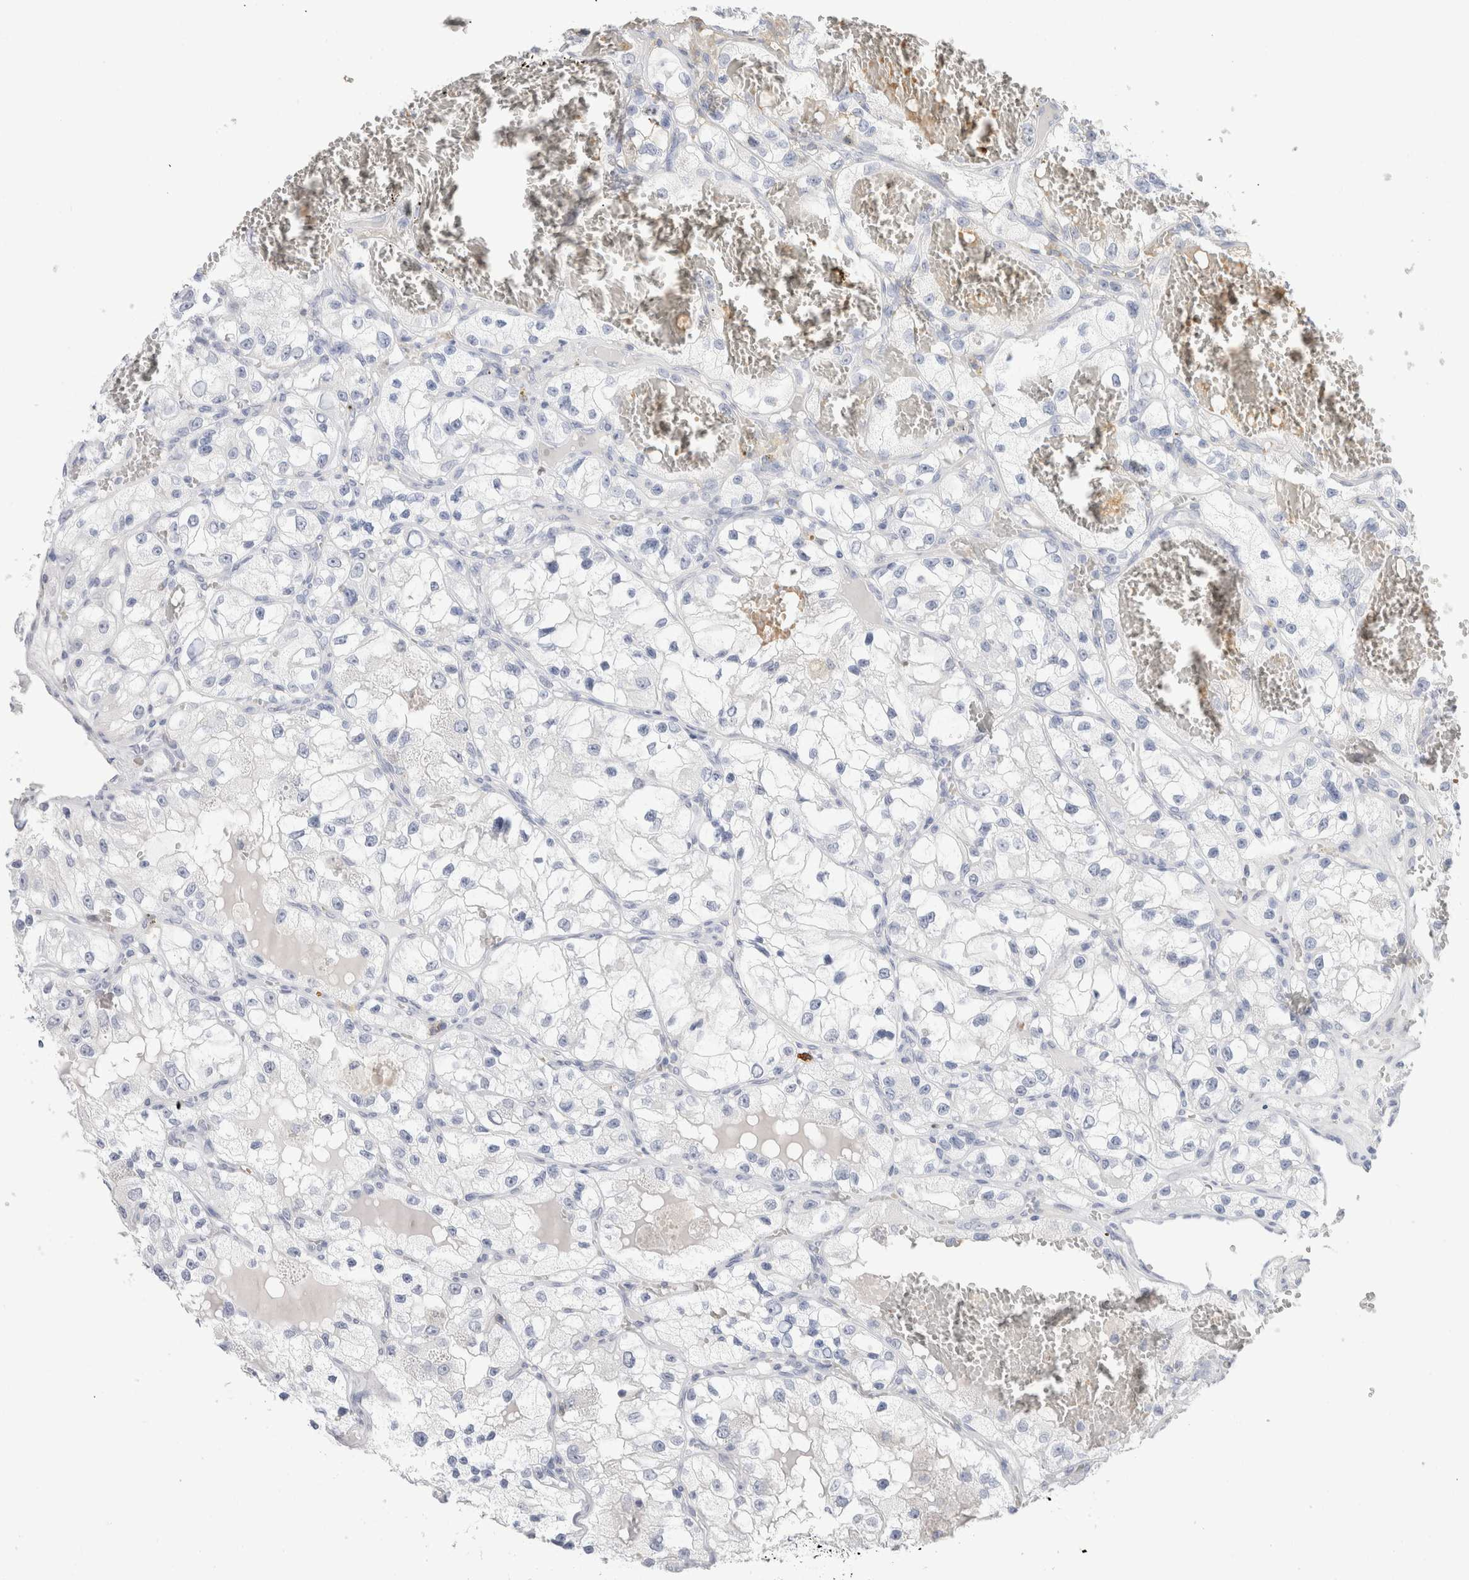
{"staining": {"intensity": "negative", "quantity": "none", "location": "none"}, "tissue": "renal cancer", "cell_type": "Tumor cells", "image_type": "cancer", "snomed": [{"axis": "morphology", "description": "Adenocarcinoma, NOS"}, {"axis": "topography", "description": "Kidney"}], "caption": "This photomicrograph is of renal cancer stained with immunohistochemistry to label a protein in brown with the nuclei are counter-stained blue. There is no positivity in tumor cells.", "gene": "CD38", "patient": {"sex": "female", "age": 57}}